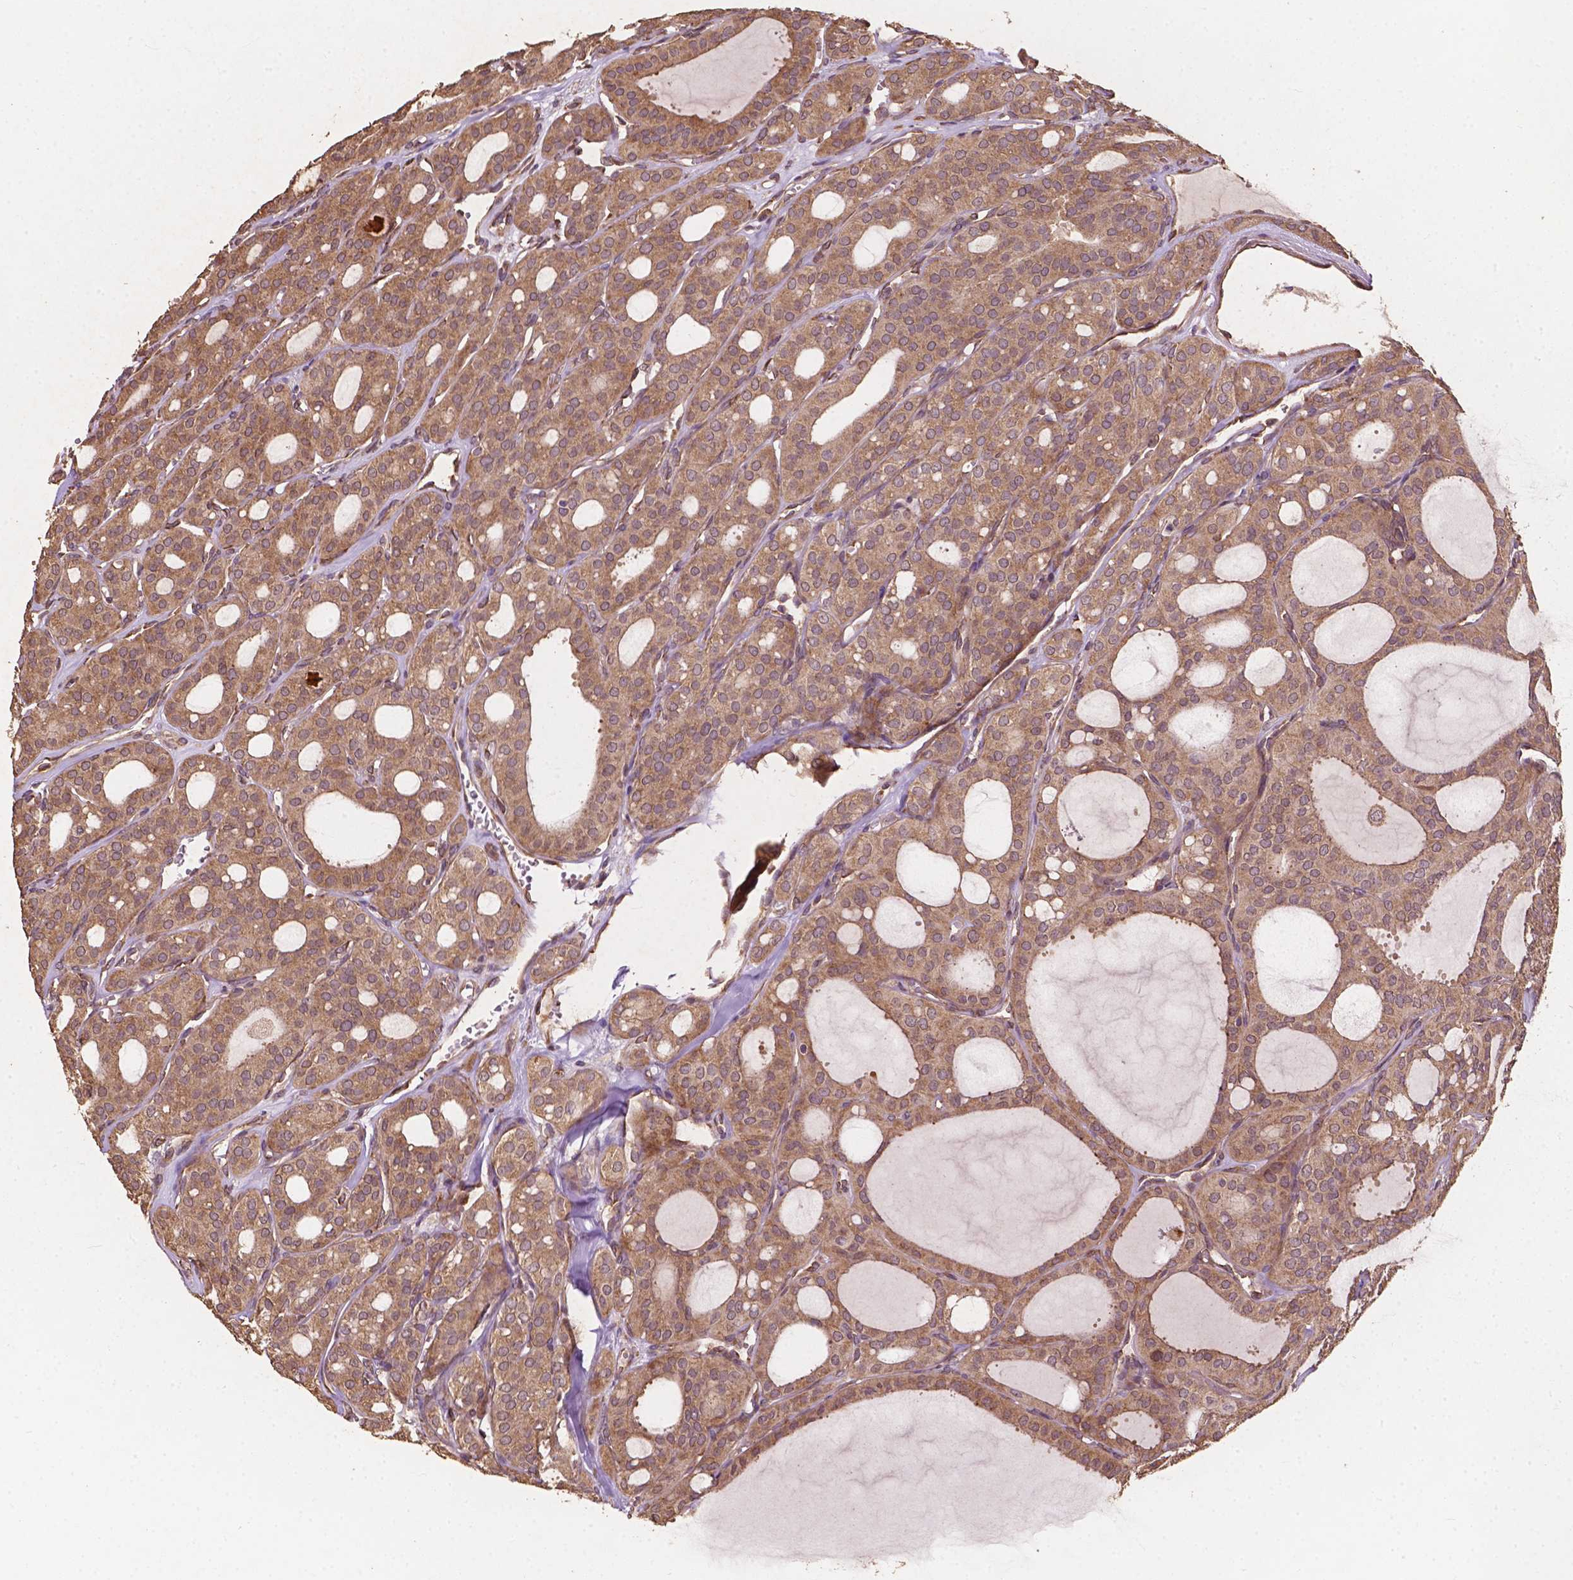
{"staining": {"intensity": "moderate", "quantity": ">75%", "location": "cytoplasmic/membranous"}, "tissue": "thyroid cancer", "cell_type": "Tumor cells", "image_type": "cancer", "snomed": [{"axis": "morphology", "description": "Follicular adenoma carcinoma, NOS"}, {"axis": "topography", "description": "Thyroid gland"}], "caption": "Brown immunohistochemical staining in human thyroid follicular adenoma carcinoma demonstrates moderate cytoplasmic/membranous positivity in approximately >75% of tumor cells.", "gene": "G3BP1", "patient": {"sex": "male", "age": 75}}